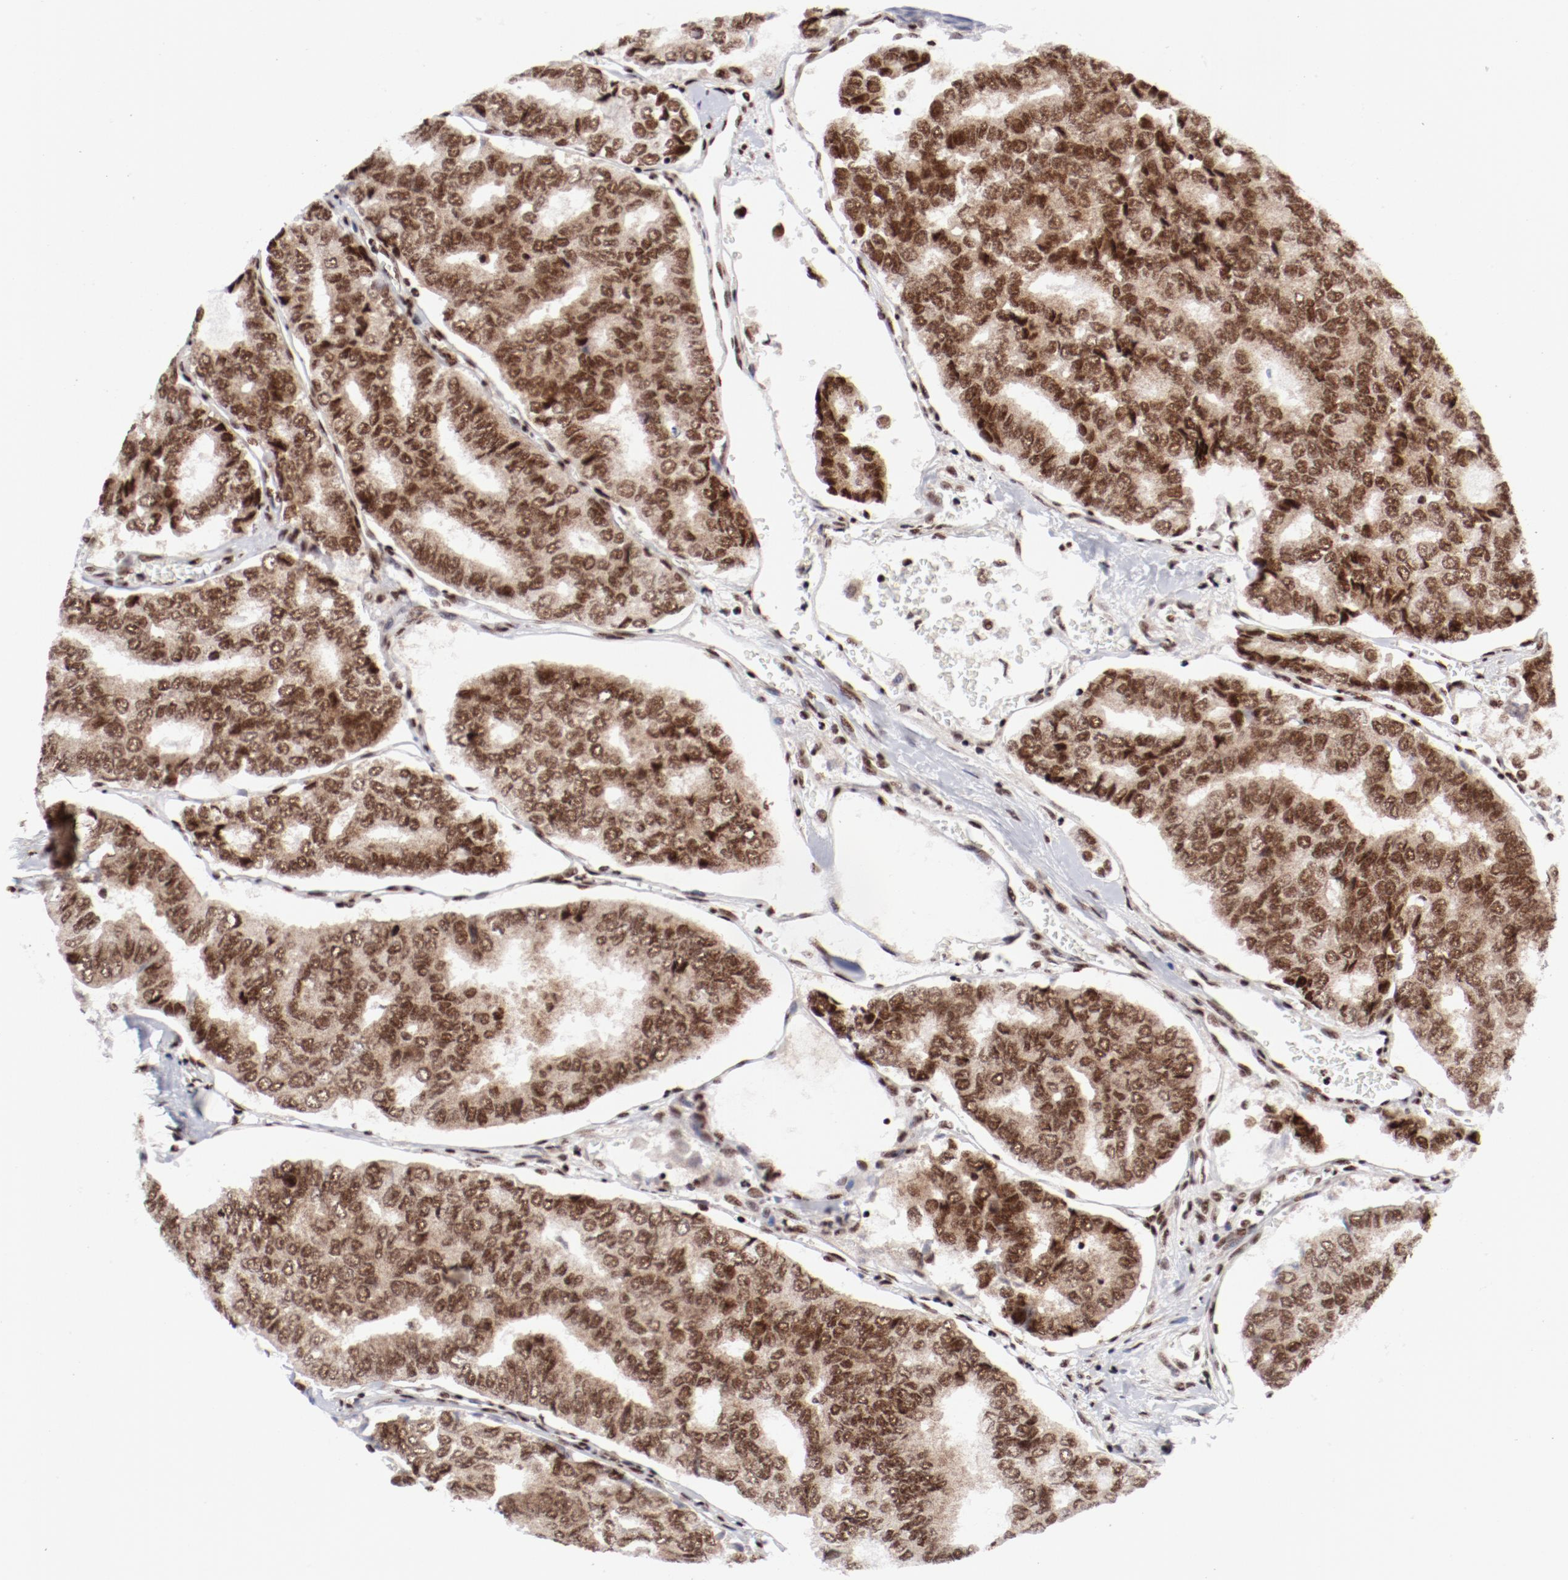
{"staining": {"intensity": "strong", "quantity": ">75%", "location": "nuclear"}, "tissue": "thyroid cancer", "cell_type": "Tumor cells", "image_type": "cancer", "snomed": [{"axis": "morphology", "description": "Papillary adenocarcinoma, NOS"}, {"axis": "topography", "description": "Thyroid gland"}], "caption": "An immunohistochemistry photomicrograph of tumor tissue is shown. Protein staining in brown highlights strong nuclear positivity in papillary adenocarcinoma (thyroid) within tumor cells.", "gene": "NFYB", "patient": {"sex": "female", "age": 35}}